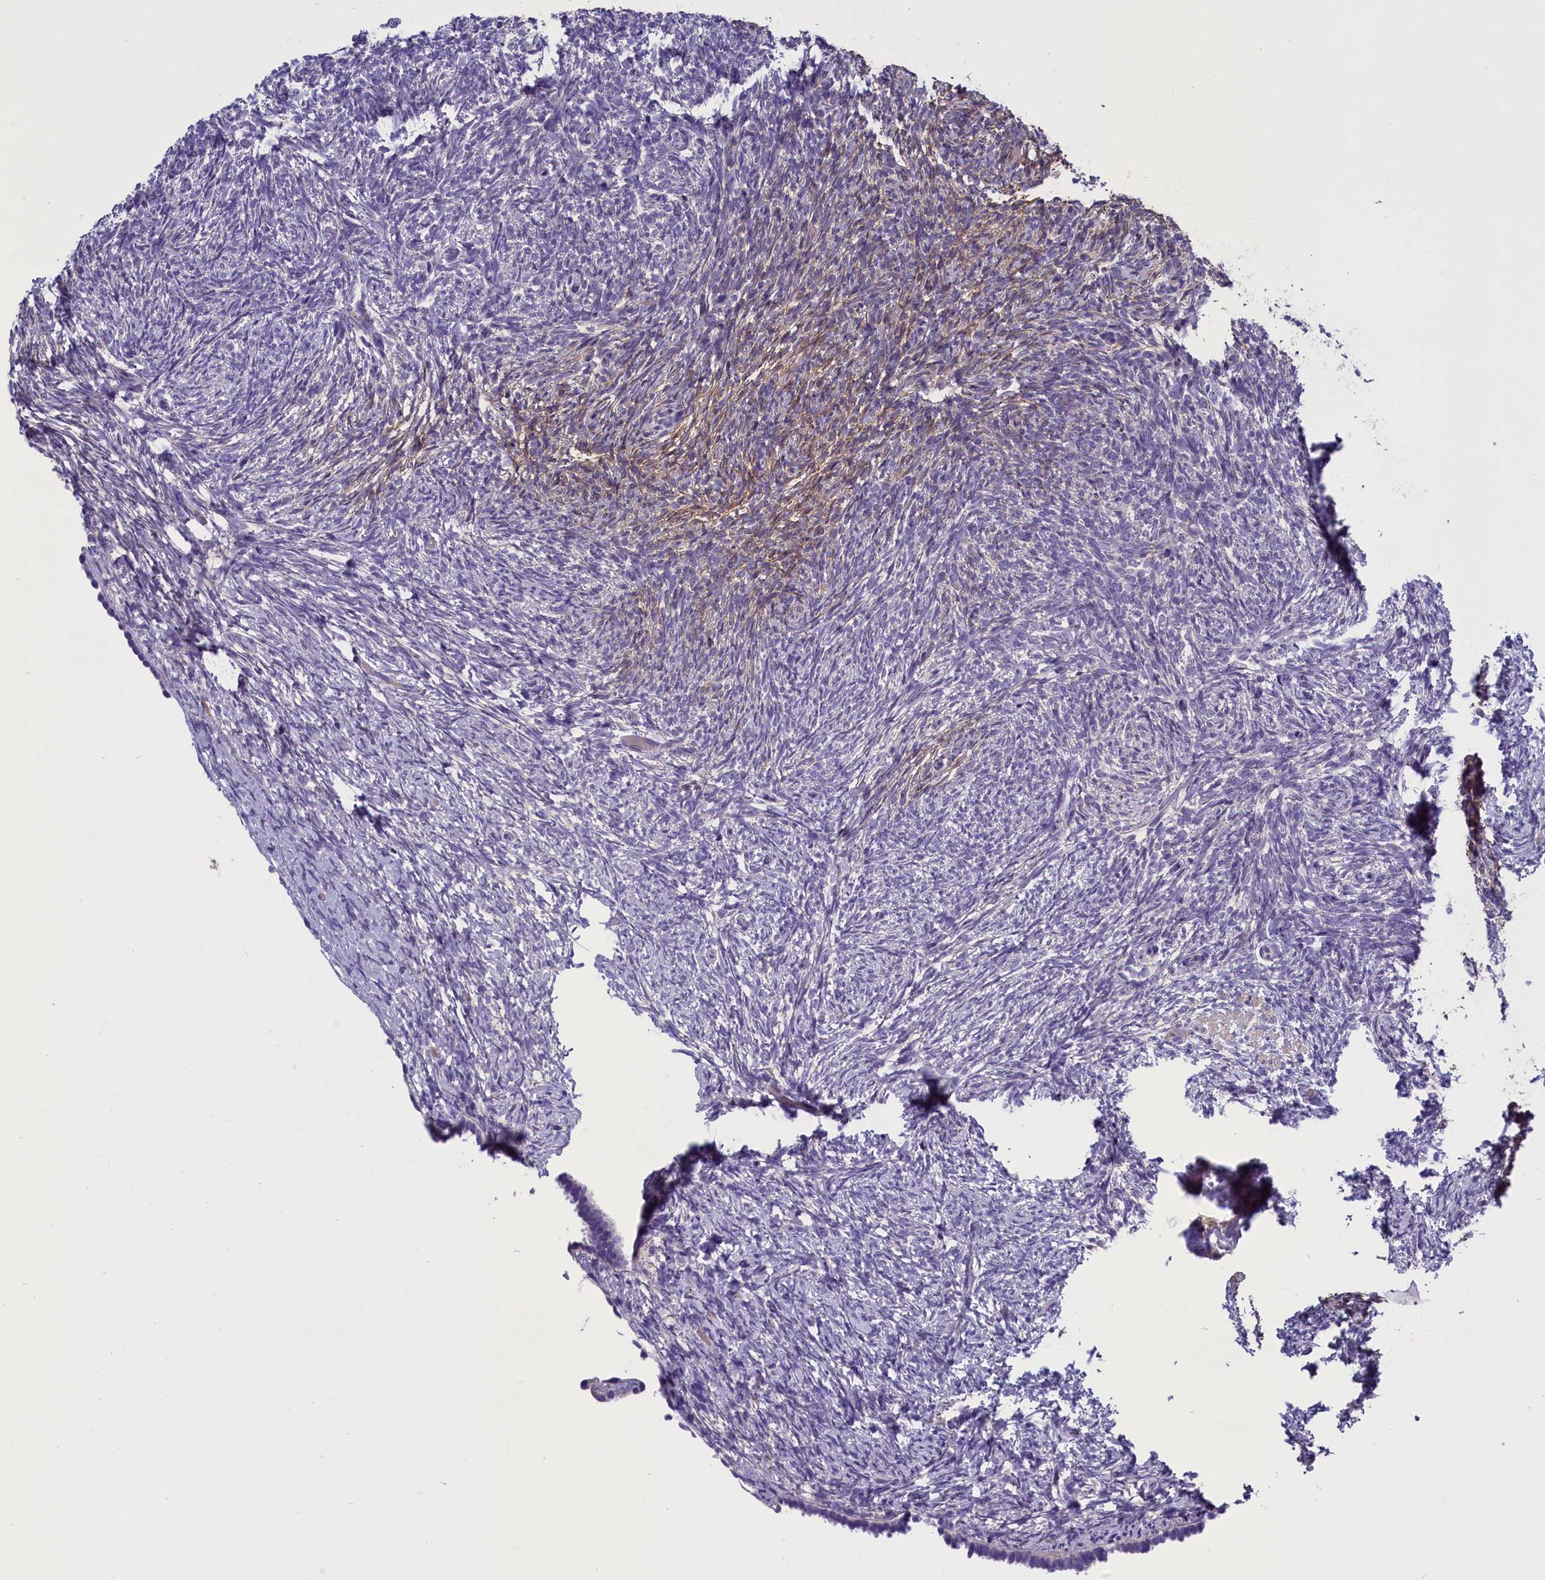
{"staining": {"intensity": "weak", "quantity": "<25%", "location": "cytoplasmic/membranous"}, "tissue": "ovary", "cell_type": "Ovarian stroma cells", "image_type": "normal", "snomed": [{"axis": "morphology", "description": "Normal tissue, NOS"}, {"axis": "topography", "description": "Ovary"}], "caption": "Protein analysis of normal ovary displays no significant expression in ovarian stroma cells.", "gene": "ENPP6", "patient": {"sex": "female", "age": 60}}